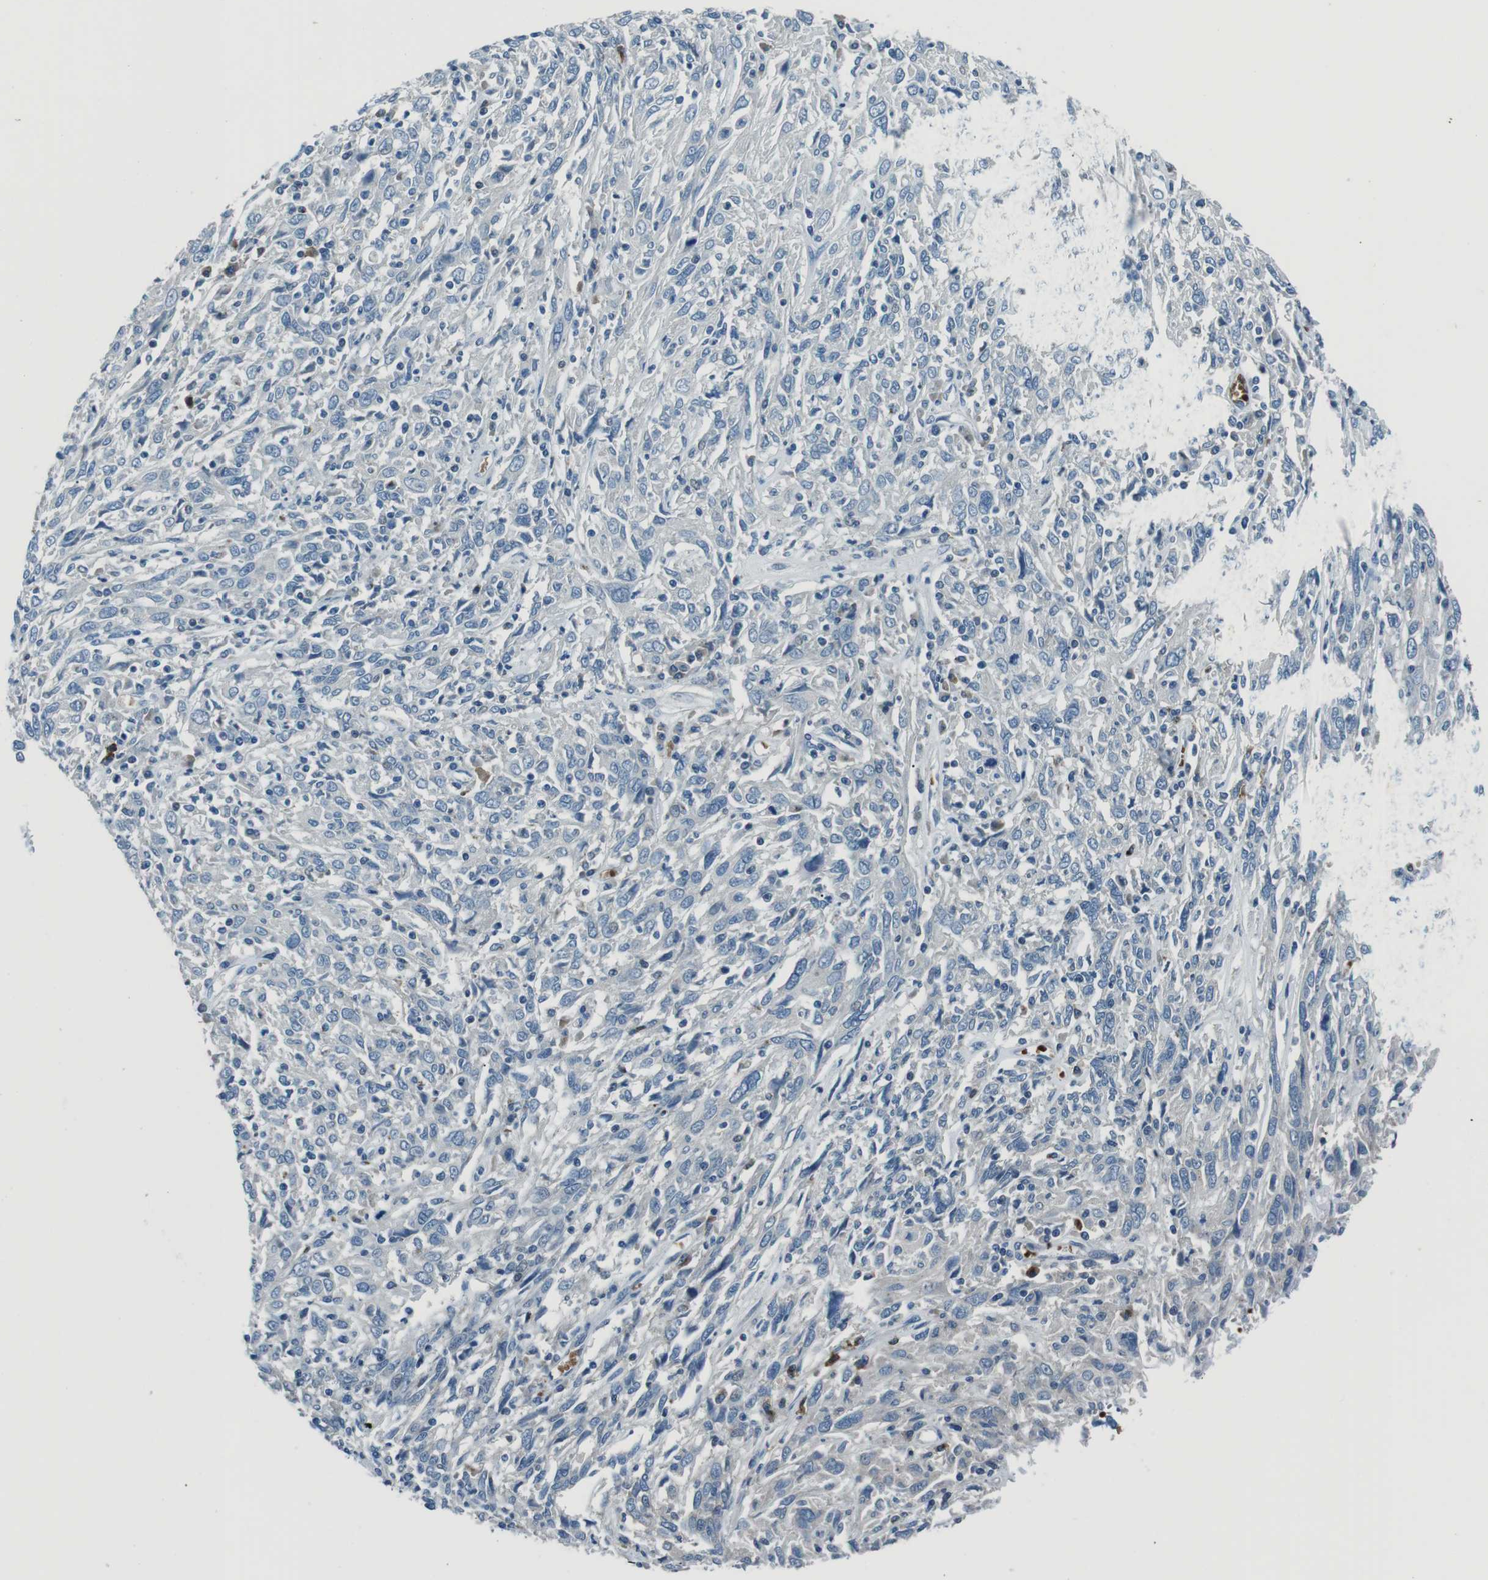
{"staining": {"intensity": "negative", "quantity": "none", "location": "none"}, "tissue": "cervical cancer", "cell_type": "Tumor cells", "image_type": "cancer", "snomed": [{"axis": "morphology", "description": "Squamous cell carcinoma, NOS"}, {"axis": "topography", "description": "Cervix"}], "caption": "This is an IHC image of cervical squamous cell carcinoma. There is no positivity in tumor cells.", "gene": "ST6GAL1", "patient": {"sex": "female", "age": 46}}